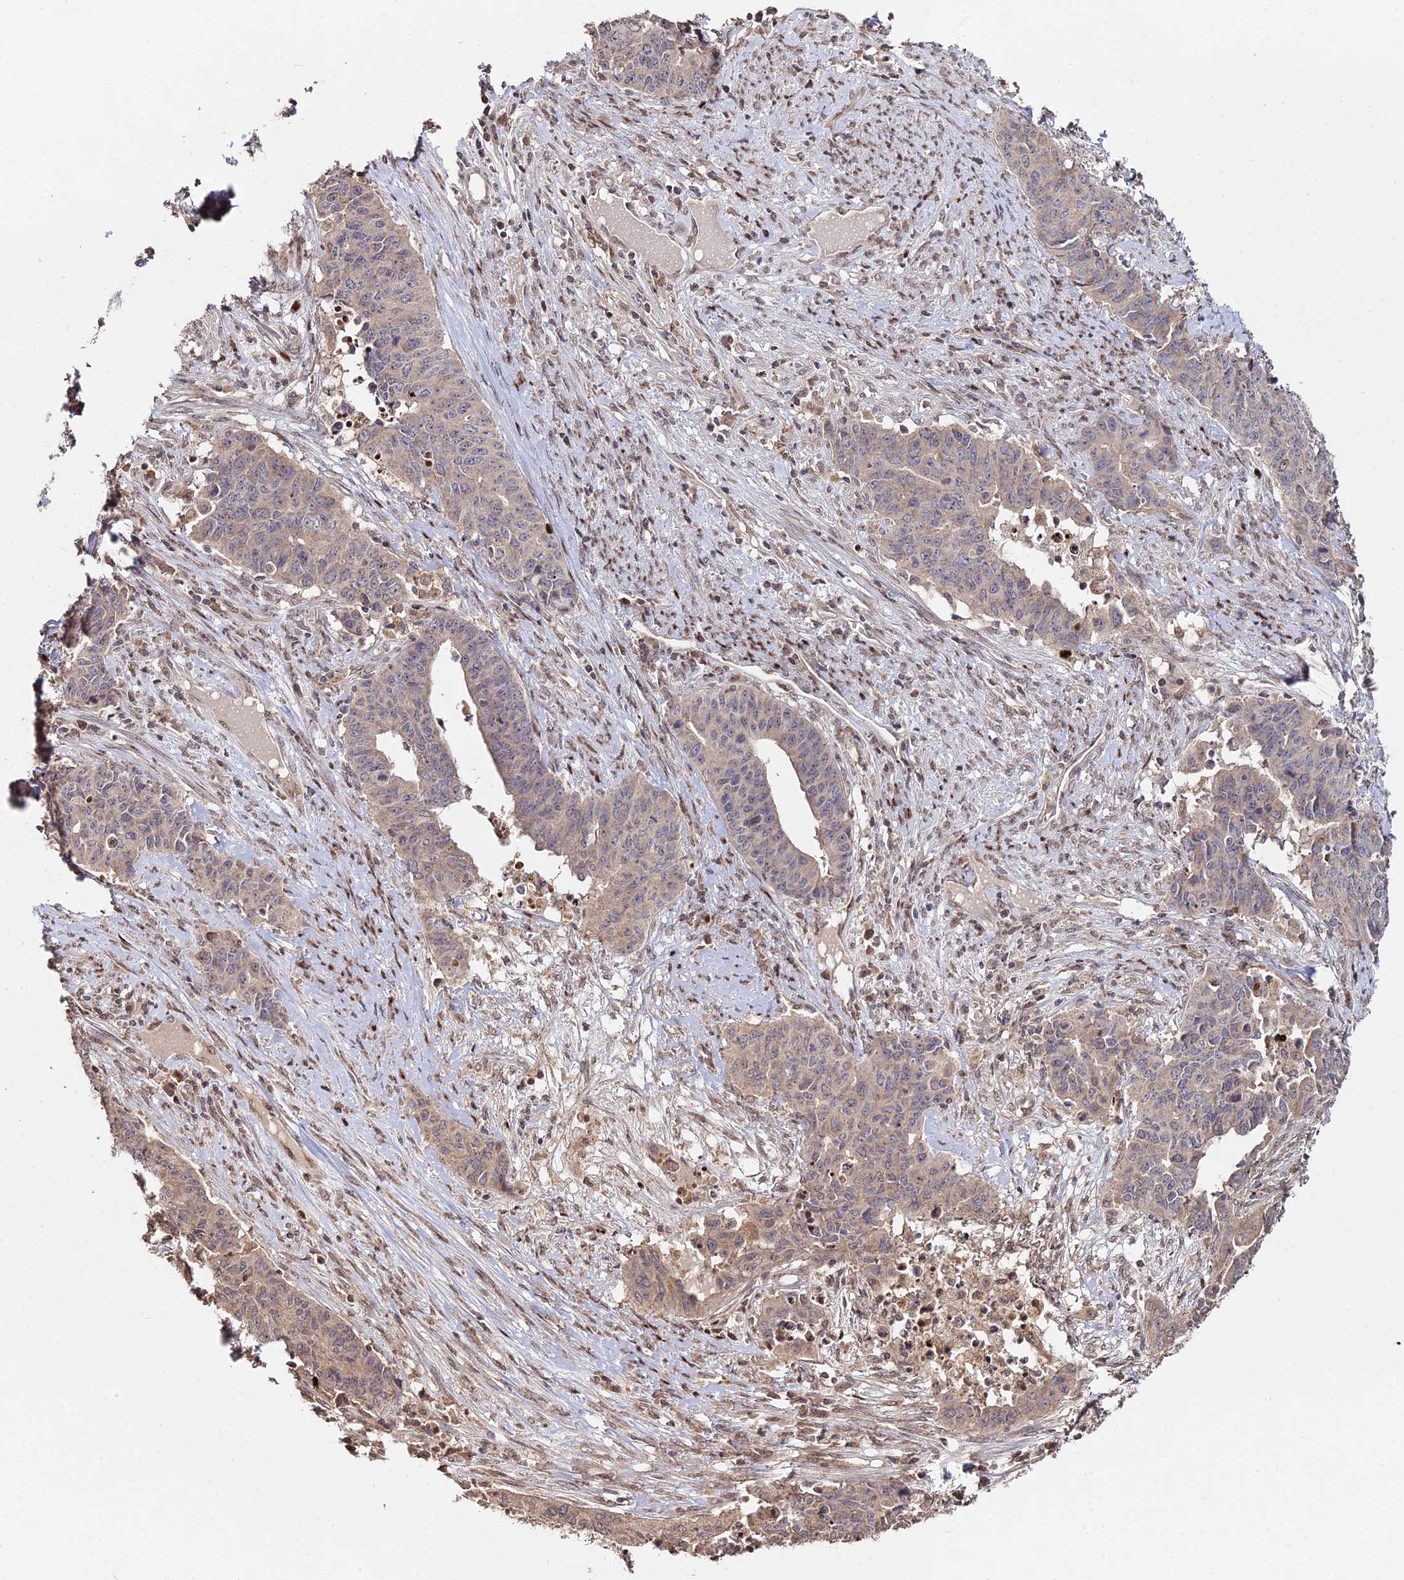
{"staining": {"intensity": "weak", "quantity": ">75%", "location": "cytoplasmic/membranous"}, "tissue": "endometrial cancer", "cell_type": "Tumor cells", "image_type": "cancer", "snomed": [{"axis": "morphology", "description": "Adenocarcinoma, NOS"}, {"axis": "topography", "description": "Endometrium"}], "caption": "Human endometrial cancer stained for a protein (brown) displays weak cytoplasmic/membranous positive staining in approximately >75% of tumor cells.", "gene": "RBMS2", "patient": {"sex": "female", "age": 59}}